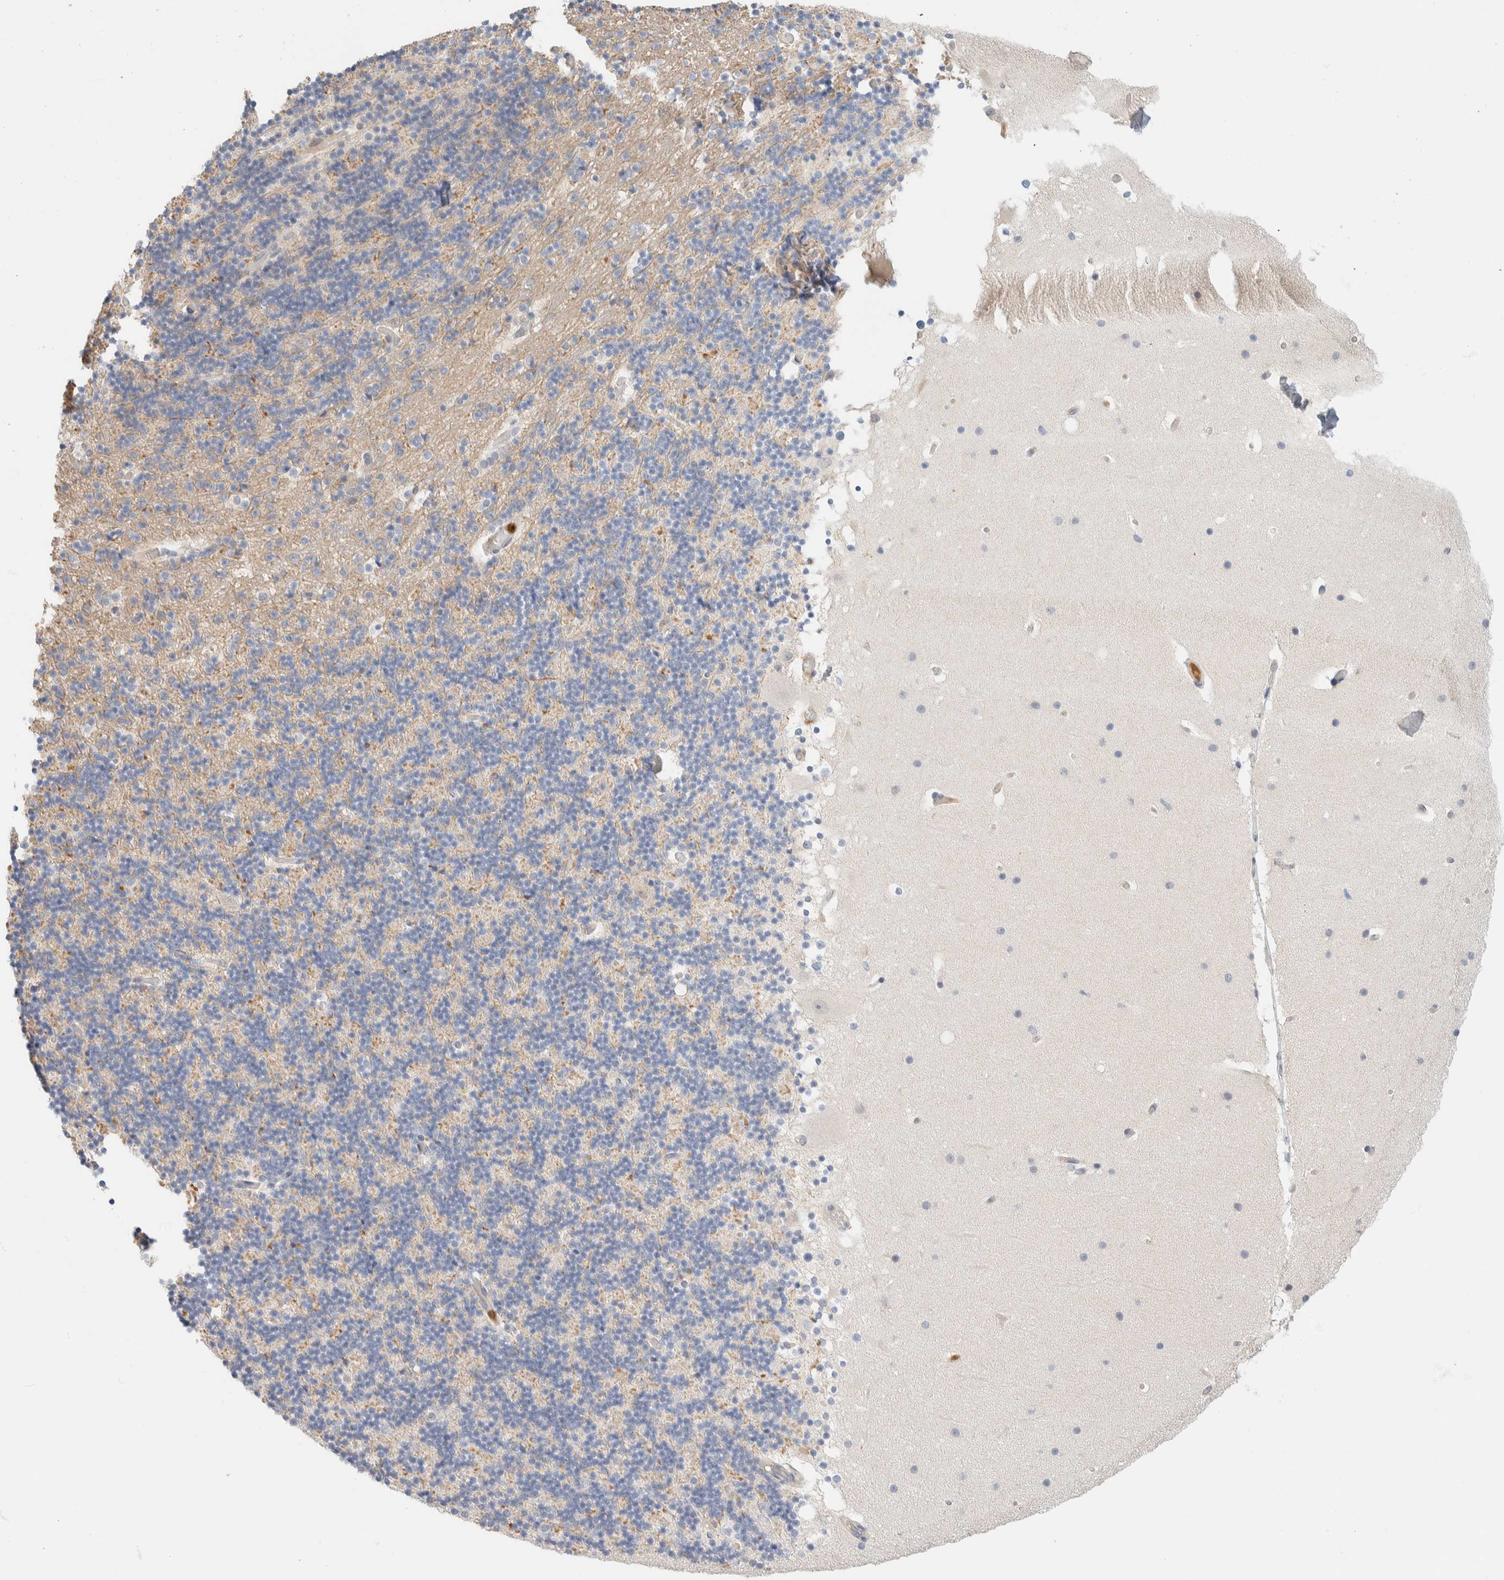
{"staining": {"intensity": "negative", "quantity": "none", "location": "none"}, "tissue": "cerebellum", "cell_type": "Cells in granular layer", "image_type": "normal", "snomed": [{"axis": "morphology", "description": "Normal tissue, NOS"}, {"axis": "topography", "description": "Cerebellum"}], "caption": "Immunohistochemical staining of normal human cerebellum shows no significant expression in cells in granular layer. (DAB IHC with hematoxylin counter stain).", "gene": "SETD4", "patient": {"sex": "male", "age": 57}}